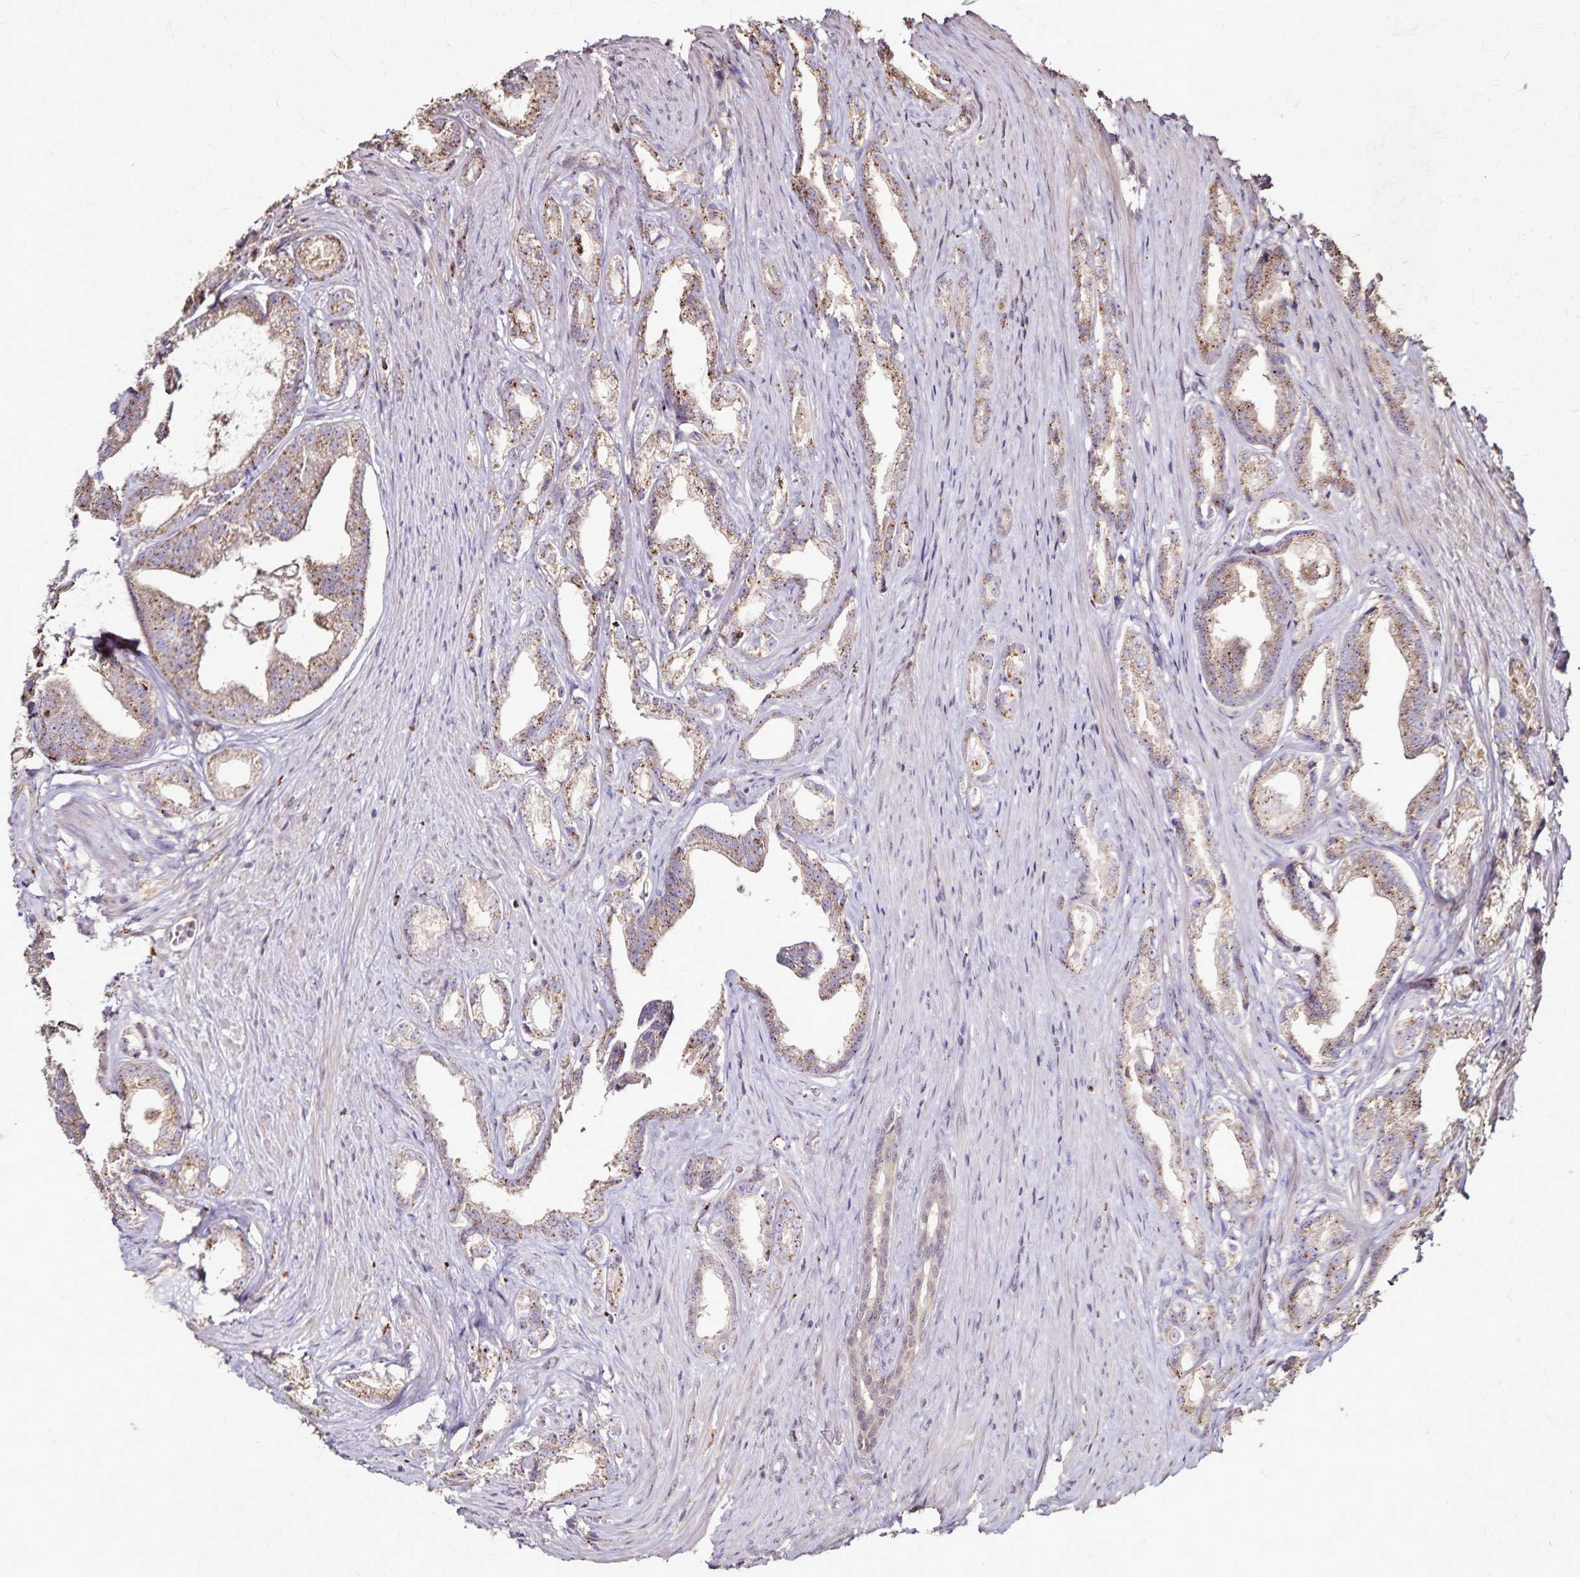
{"staining": {"intensity": "moderate", "quantity": ">75%", "location": "cytoplasmic/membranous"}, "tissue": "prostate cancer", "cell_type": "Tumor cells", "image_type": "cancer", "snomed": [{"axis": "morphology", "description": "Adenocarcinoma, Low grade"}, {"axis": "topography", "description": "Prostate"}], "caption": "A brown stain shows moderate cytoplasmic/membranous positivity of a protein in prostate adenocarcinoma (low-grade) tumor cells.", "gene": "CHMP1B", "patient": {"sex": "male", "age": 65}}